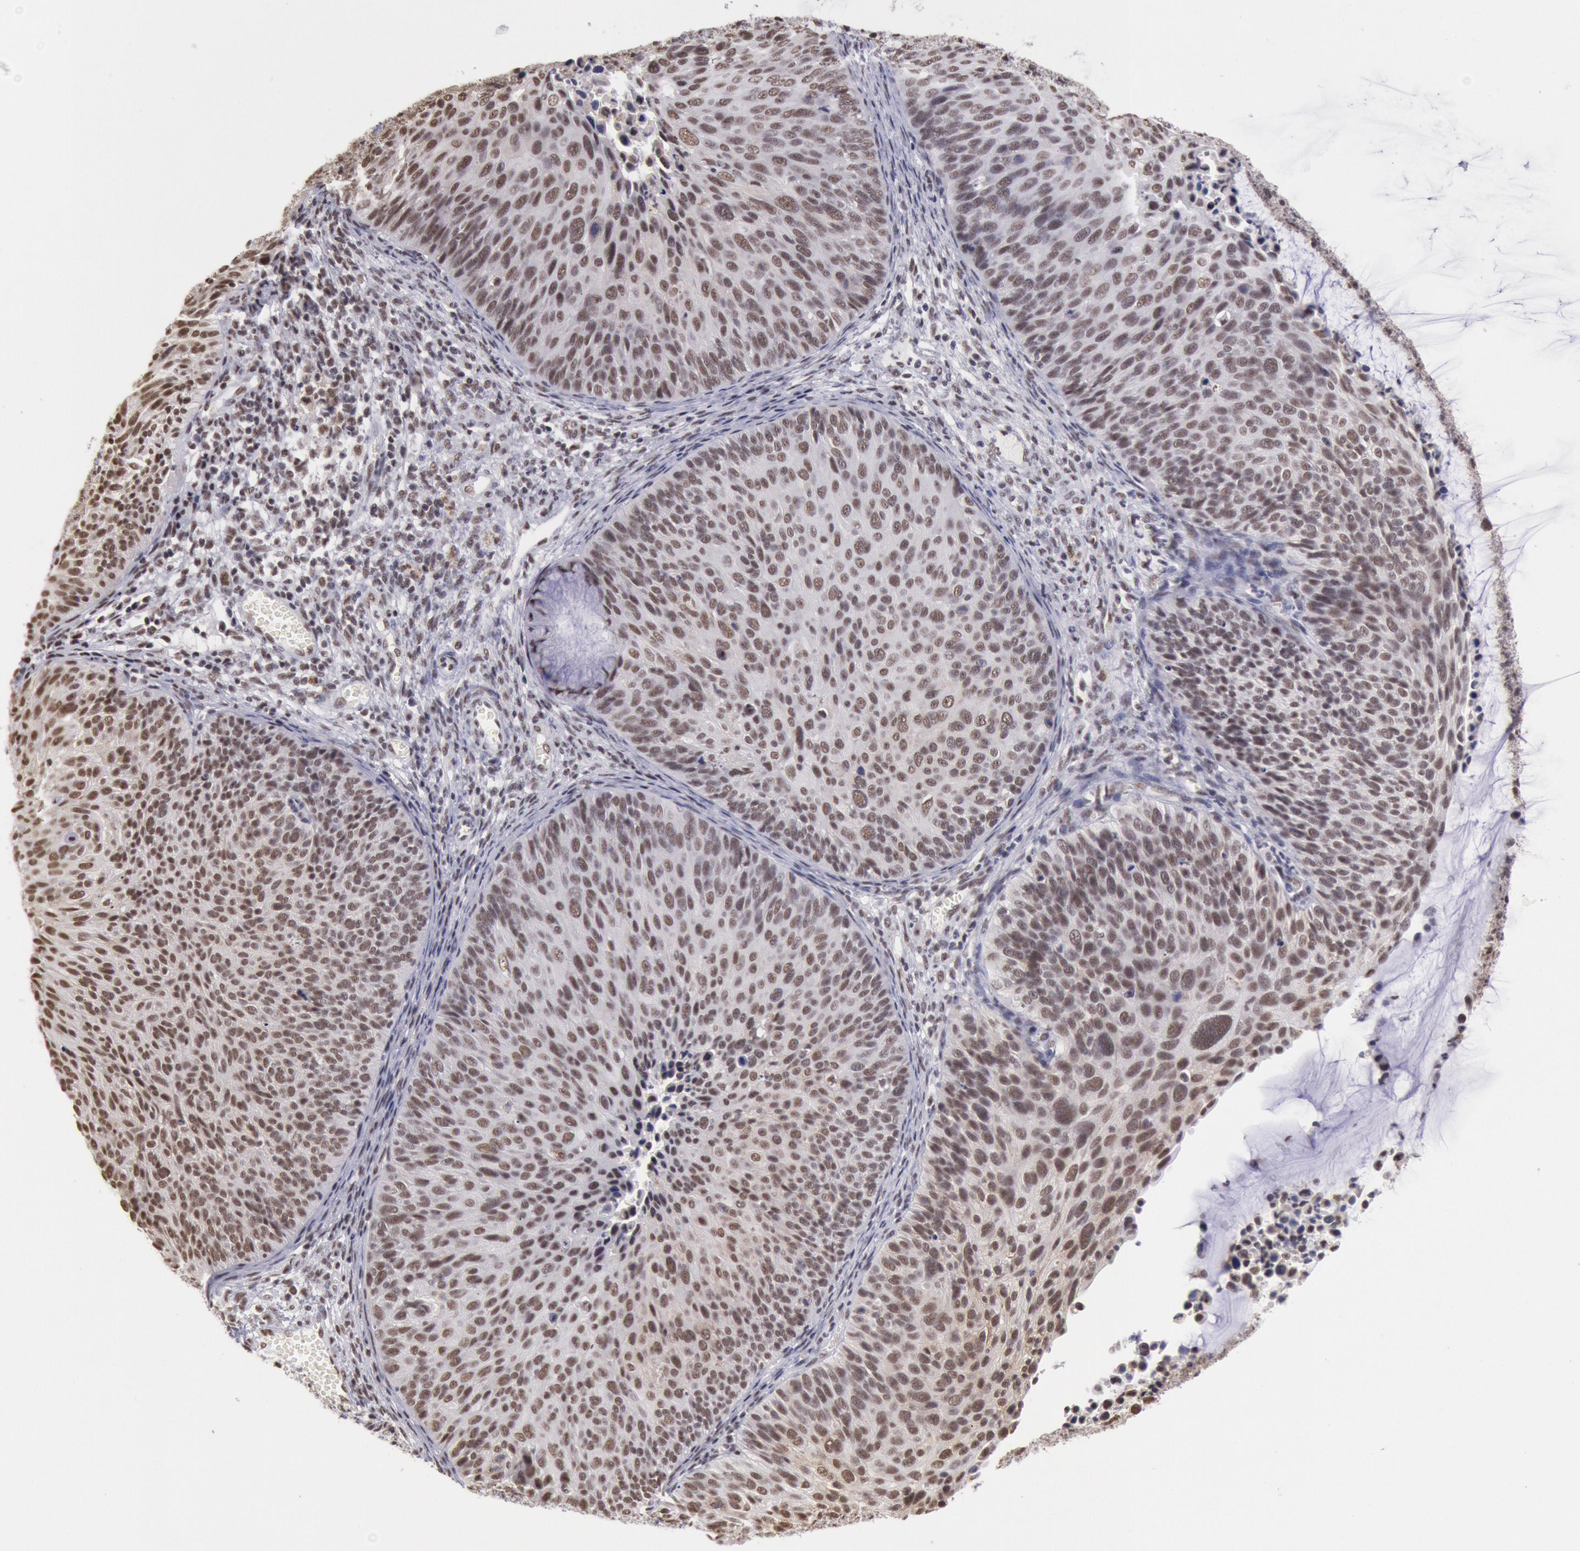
{"staining": {"intensity": "moderate", "quantity": ">75%", "location": "nuclear"}, "tissue": "cervical cancer", "cell_type": "Tumor cells", "image_type": "cancer", "snomed": [{"axis": "morphology", "description": "Squamous cell carcinoma, NOS"}, {"axis": "topography", "description": "Cervix"}], "caption": "Cervical cancer (squamous cell carcinoma) stained with a protein marker demonstrates moderate staining in tumor cells.", "gene": "SNRPD3", "patient": {"sex": "female", "age": 36}}